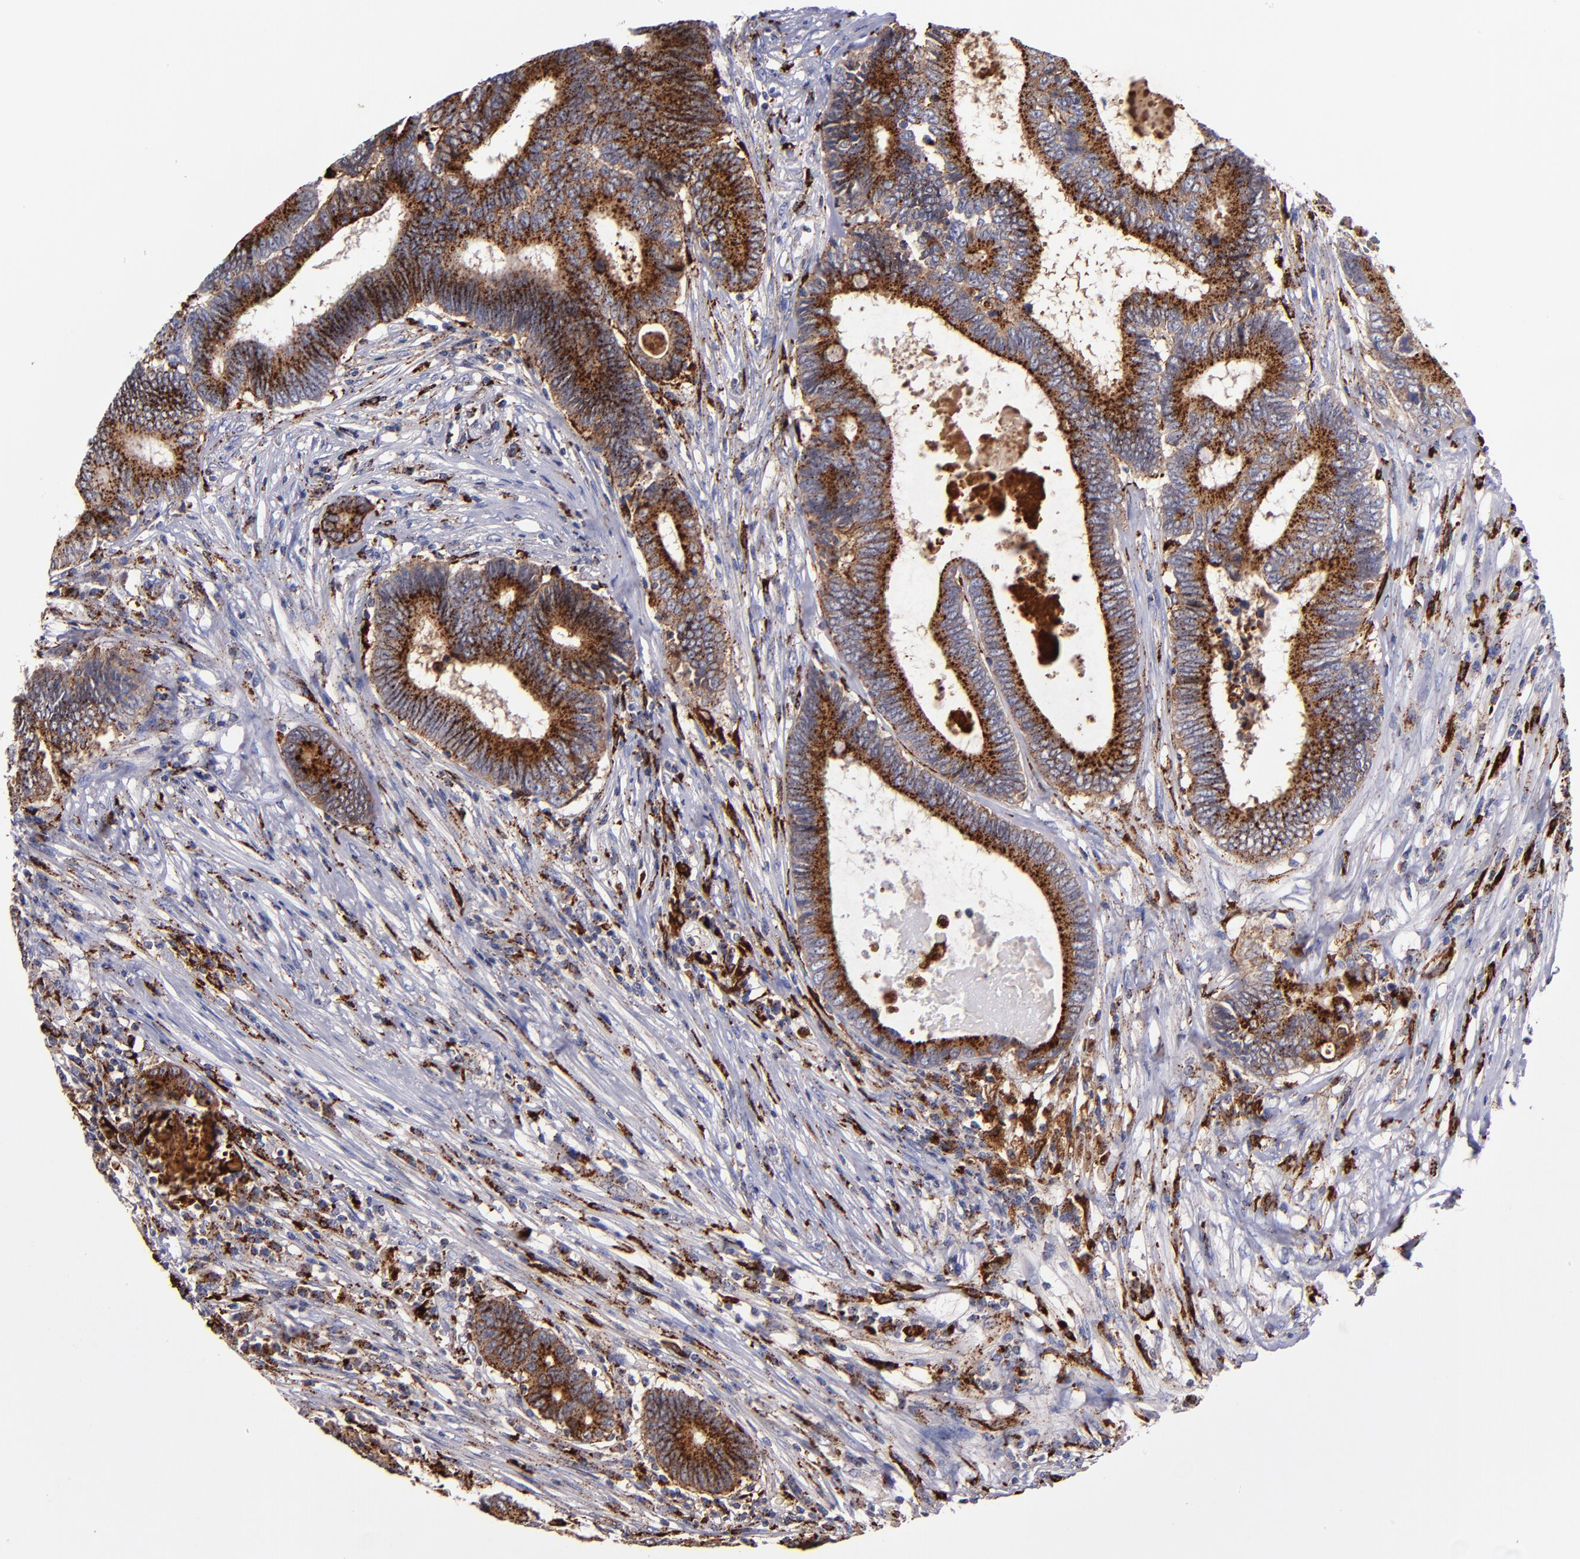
{"staining": {"intensity": "strong", "quantity": ">75%", "location": "cytoplasmic/membranous"}, "tissue": "colorectal cancer", "cell_type": "Tumor cells", "image_type": "cancer", "snomed": [{"axis": "morphology", "description": "Adenocarcinoma, NOS"}, {"axis": "topography", "description": "Colon"}], "caption": "Colorectal cancer stained with a brown dye displays strong cytoplasmic/membranous positive expression in approximately >75% of tumor cells.", "gene": "CTSS", "patient": {"sex": "female", "age": 78}}